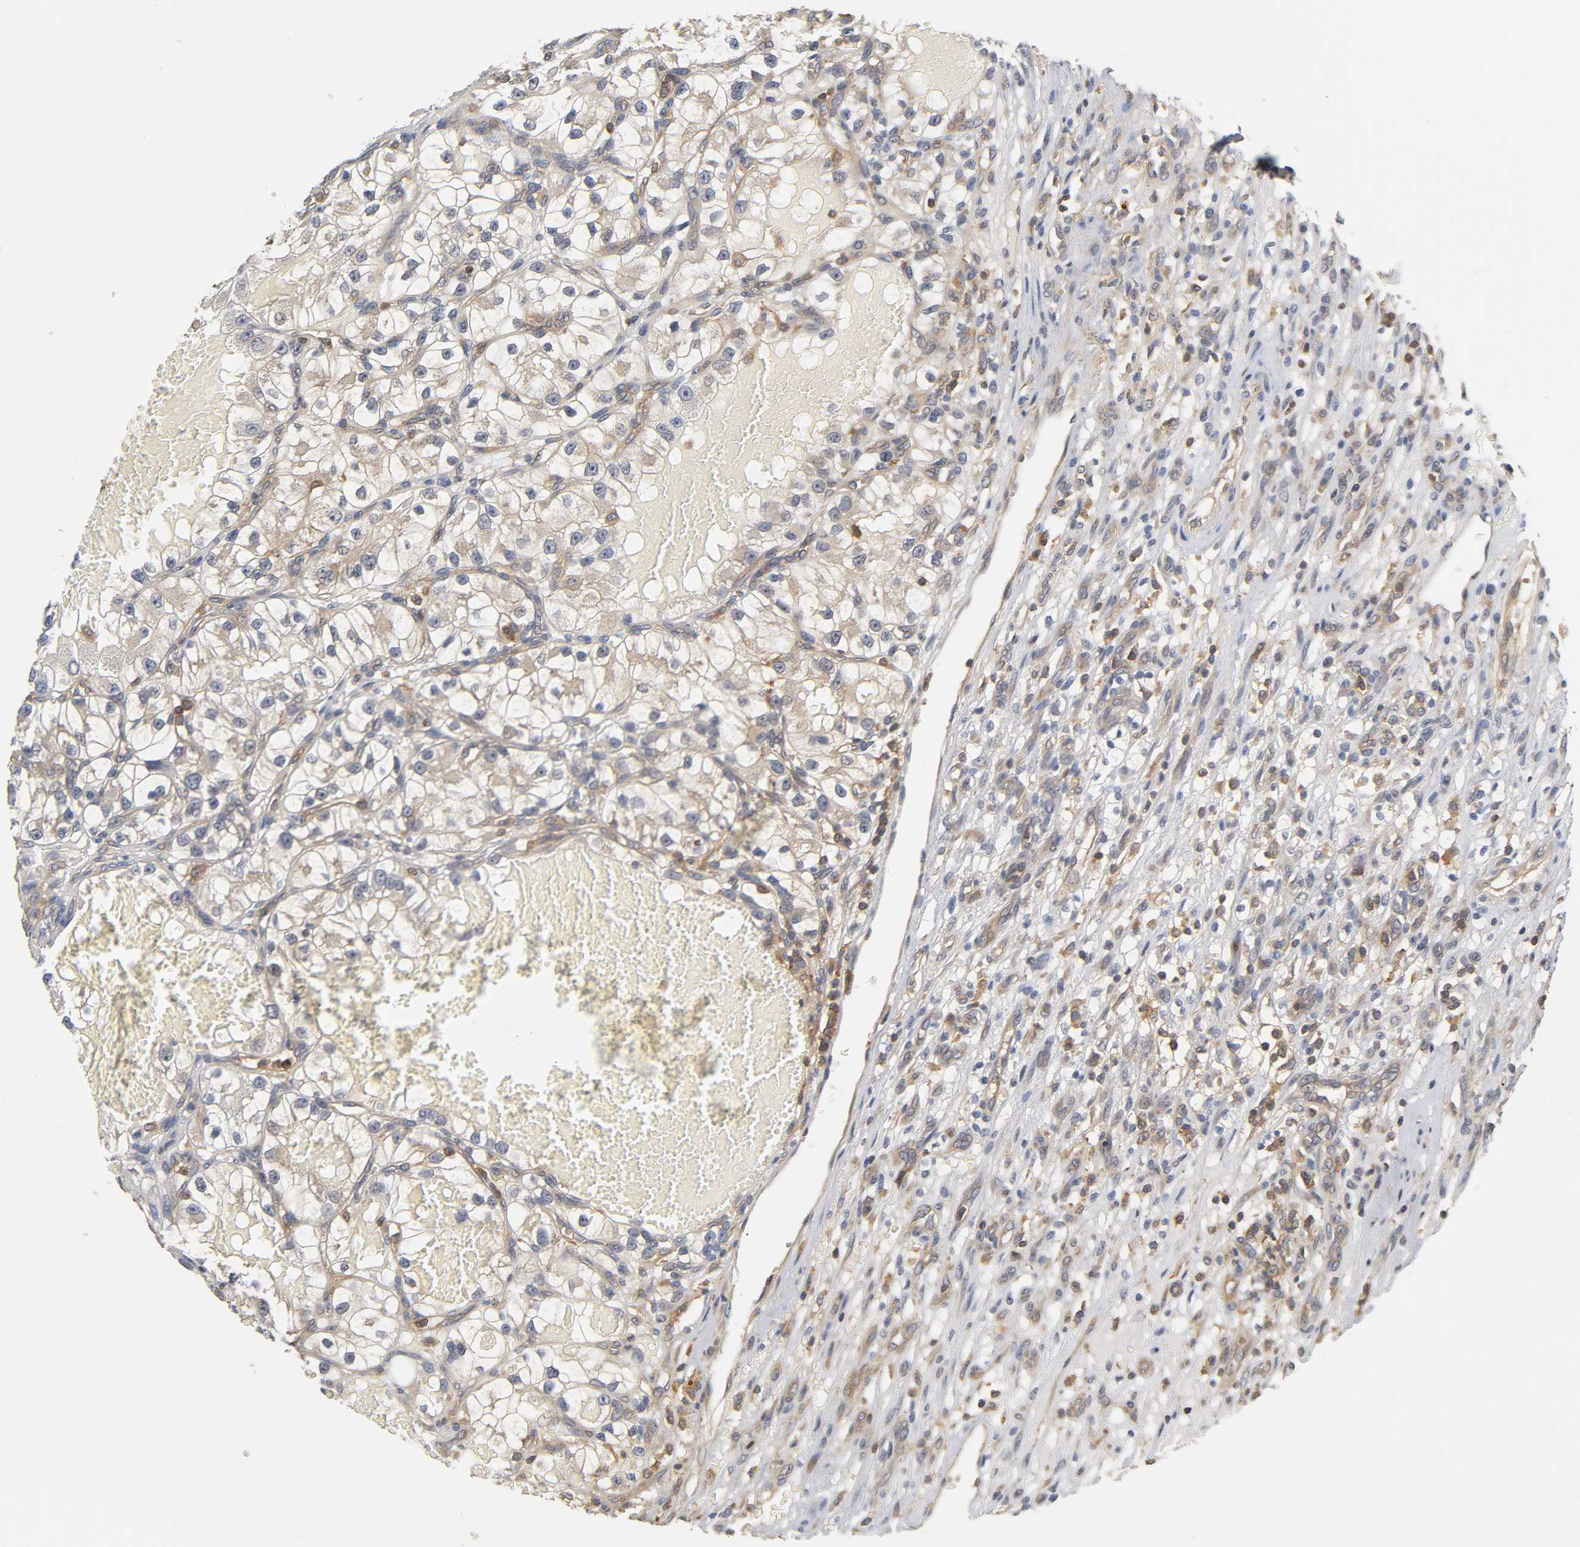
{"staining": {"intensity": "moderate", "quantity": "25%-75%", "location": "cytoplasmic/membranous"}, "tissue": "renal cancer", "cell_type": "Tumor cells", "image_type": "cancer", "snomed": [{"axis": "morphology", "description": "Adenocarcinoma, NOS"}, {"axis": "topography", "description": "Kidney"}], "caption": "There is medium levels of moderate cytoplasmic/membranous positivity in tumor cells of renal cancer (adenocarcinoma), as demonstrated by immunohistochemical staining (brown color).", "gene": "ACTR2", "patient": {"sex": "female", "age": 57}}